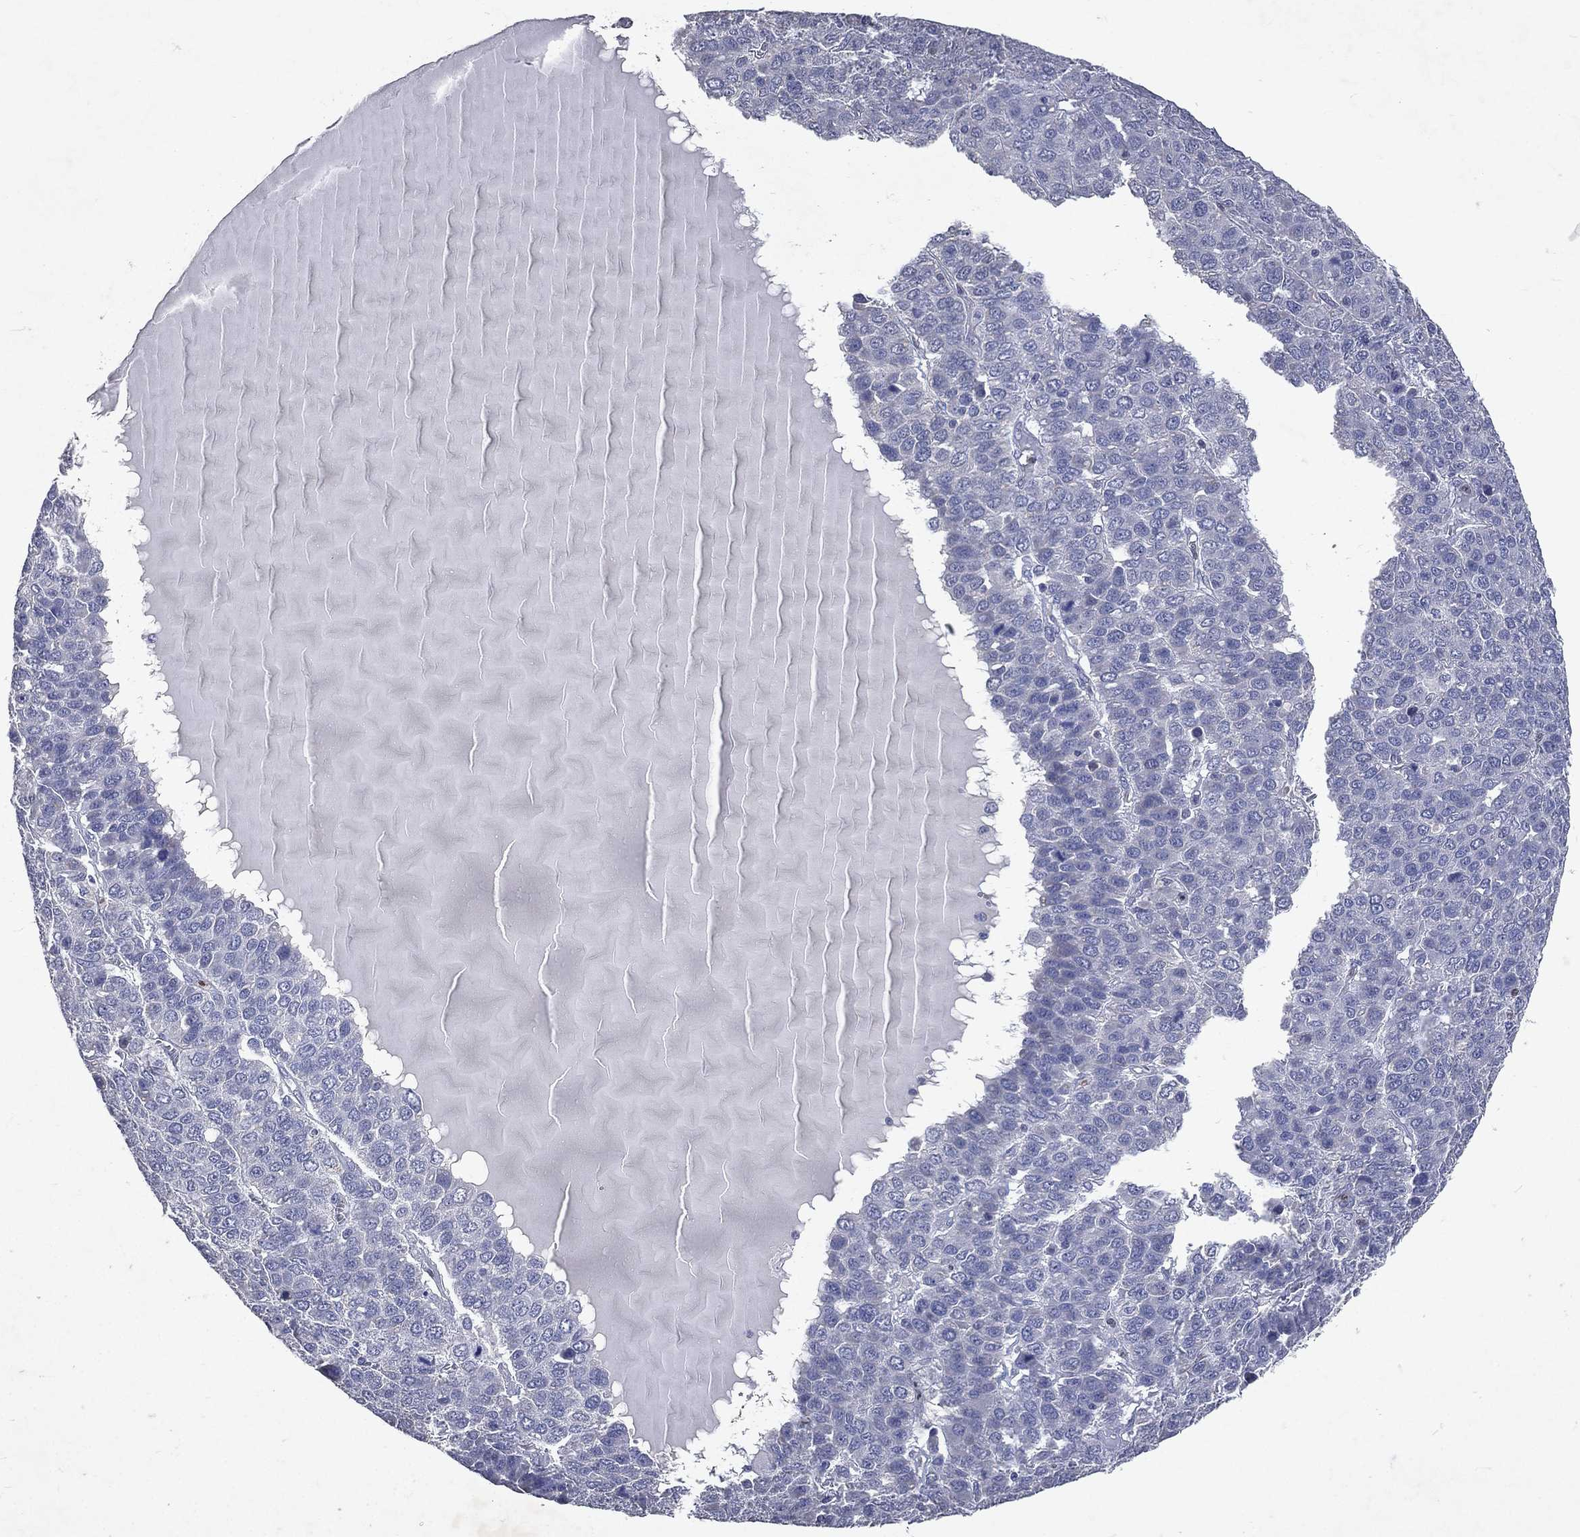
{"staining": {"intensity": "negative", "quantity": "none", "location": "none"}, "tissue": "liver cancer", "cell_type": "Tumor cells", "image_type": "cancer", "snomed": [{"axis": "morphology", "description": "Carcinoma, Hepatocellular, NOS"}, {"axis": "topography", "description": "Liver"}], "caption": "Tumor cells show no significant protein expression in hepatocellular carcinoma (liver).", "gene": "SLC34A2", "patient": {"sex": "male", "age": 69}}